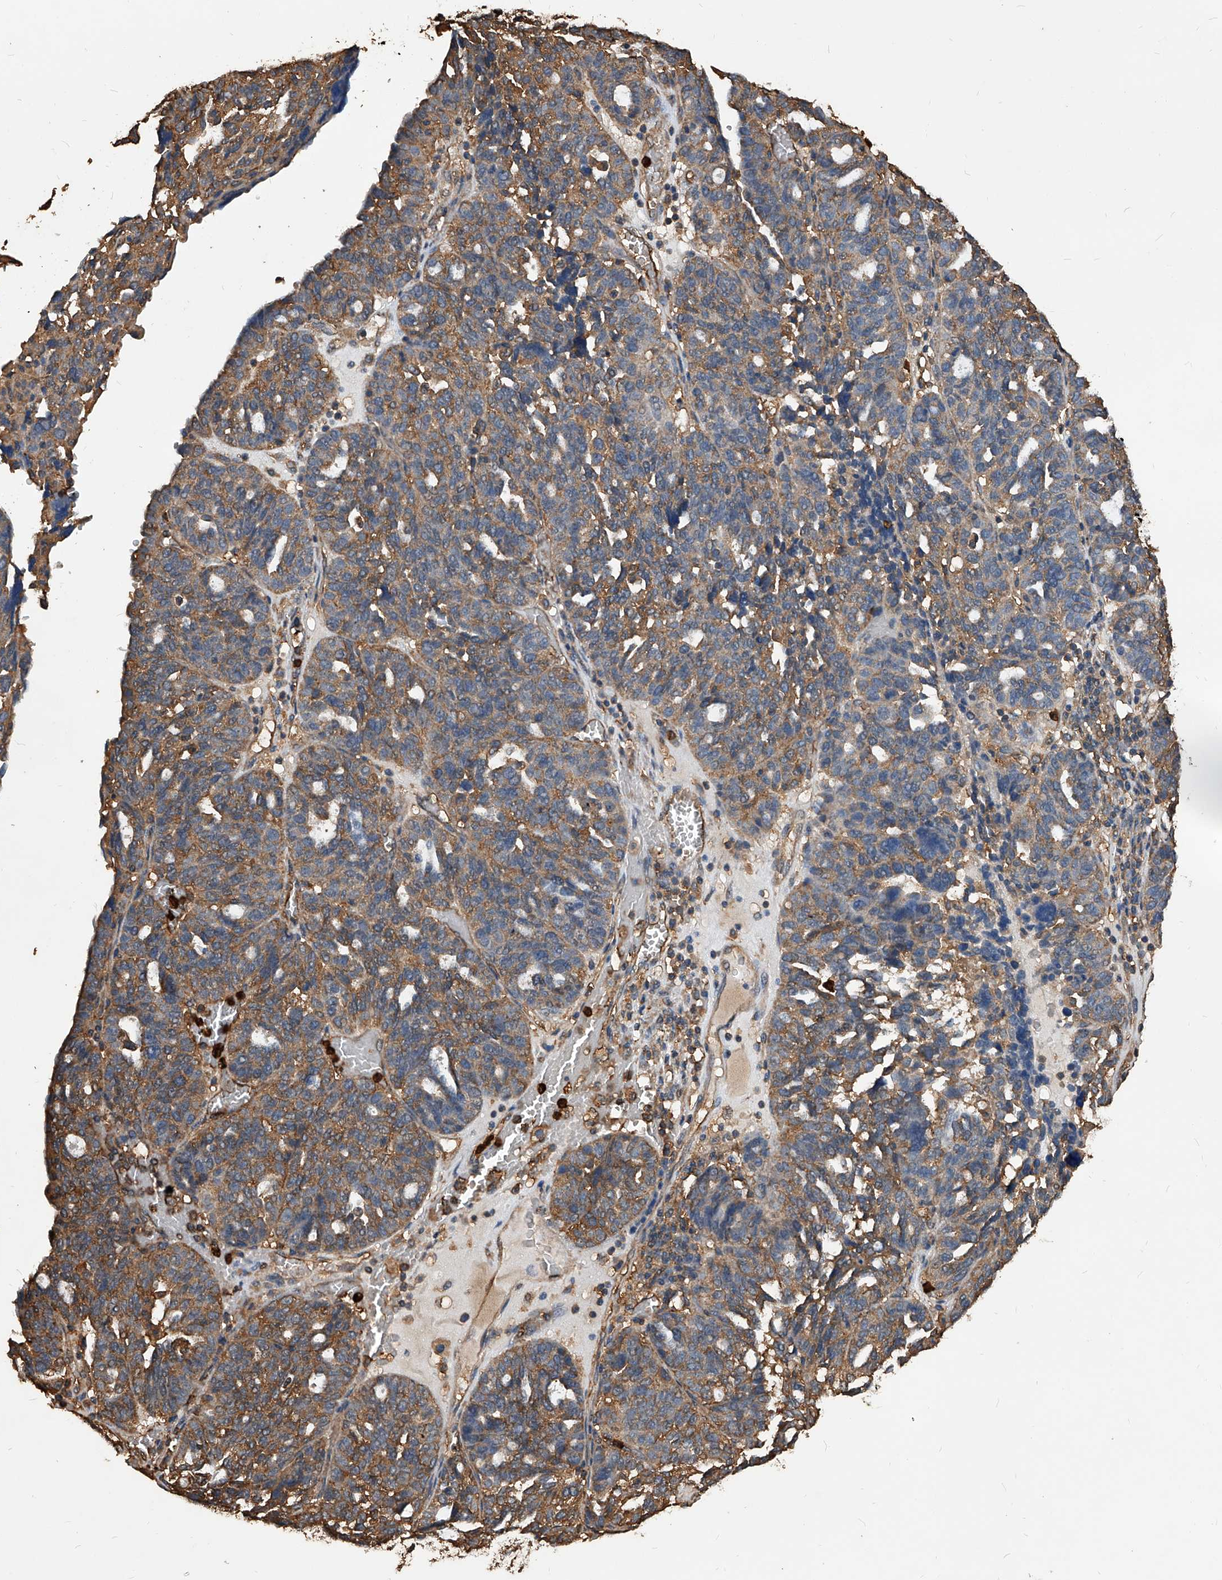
{"staining": {"intensity": "moderate", "quantity": "25%-75%", "location": "cytoplasmic/membranous"}, "tissue": "ovarian cancer", "cell_type": "Tumor cells", "image_type": "cancer", "snomed": [{"axis": "morphology", "description": "Cystadenocarcinoma, serous, NOS"}, {"axis": "topography", "description": "Ovary"}], "caption": "Ovarian serous cystadenocarcinoma tissue displays moderate cytoplasmic/membranous expression in approximately 25%-75% of tumor cells, visualized by immunohistochemistry. Immunohistochemistry stains the protein in brown and the nuclei are stained blue.", "gene": "UCP2", "patient": {"sex": "female", "age": 59}}